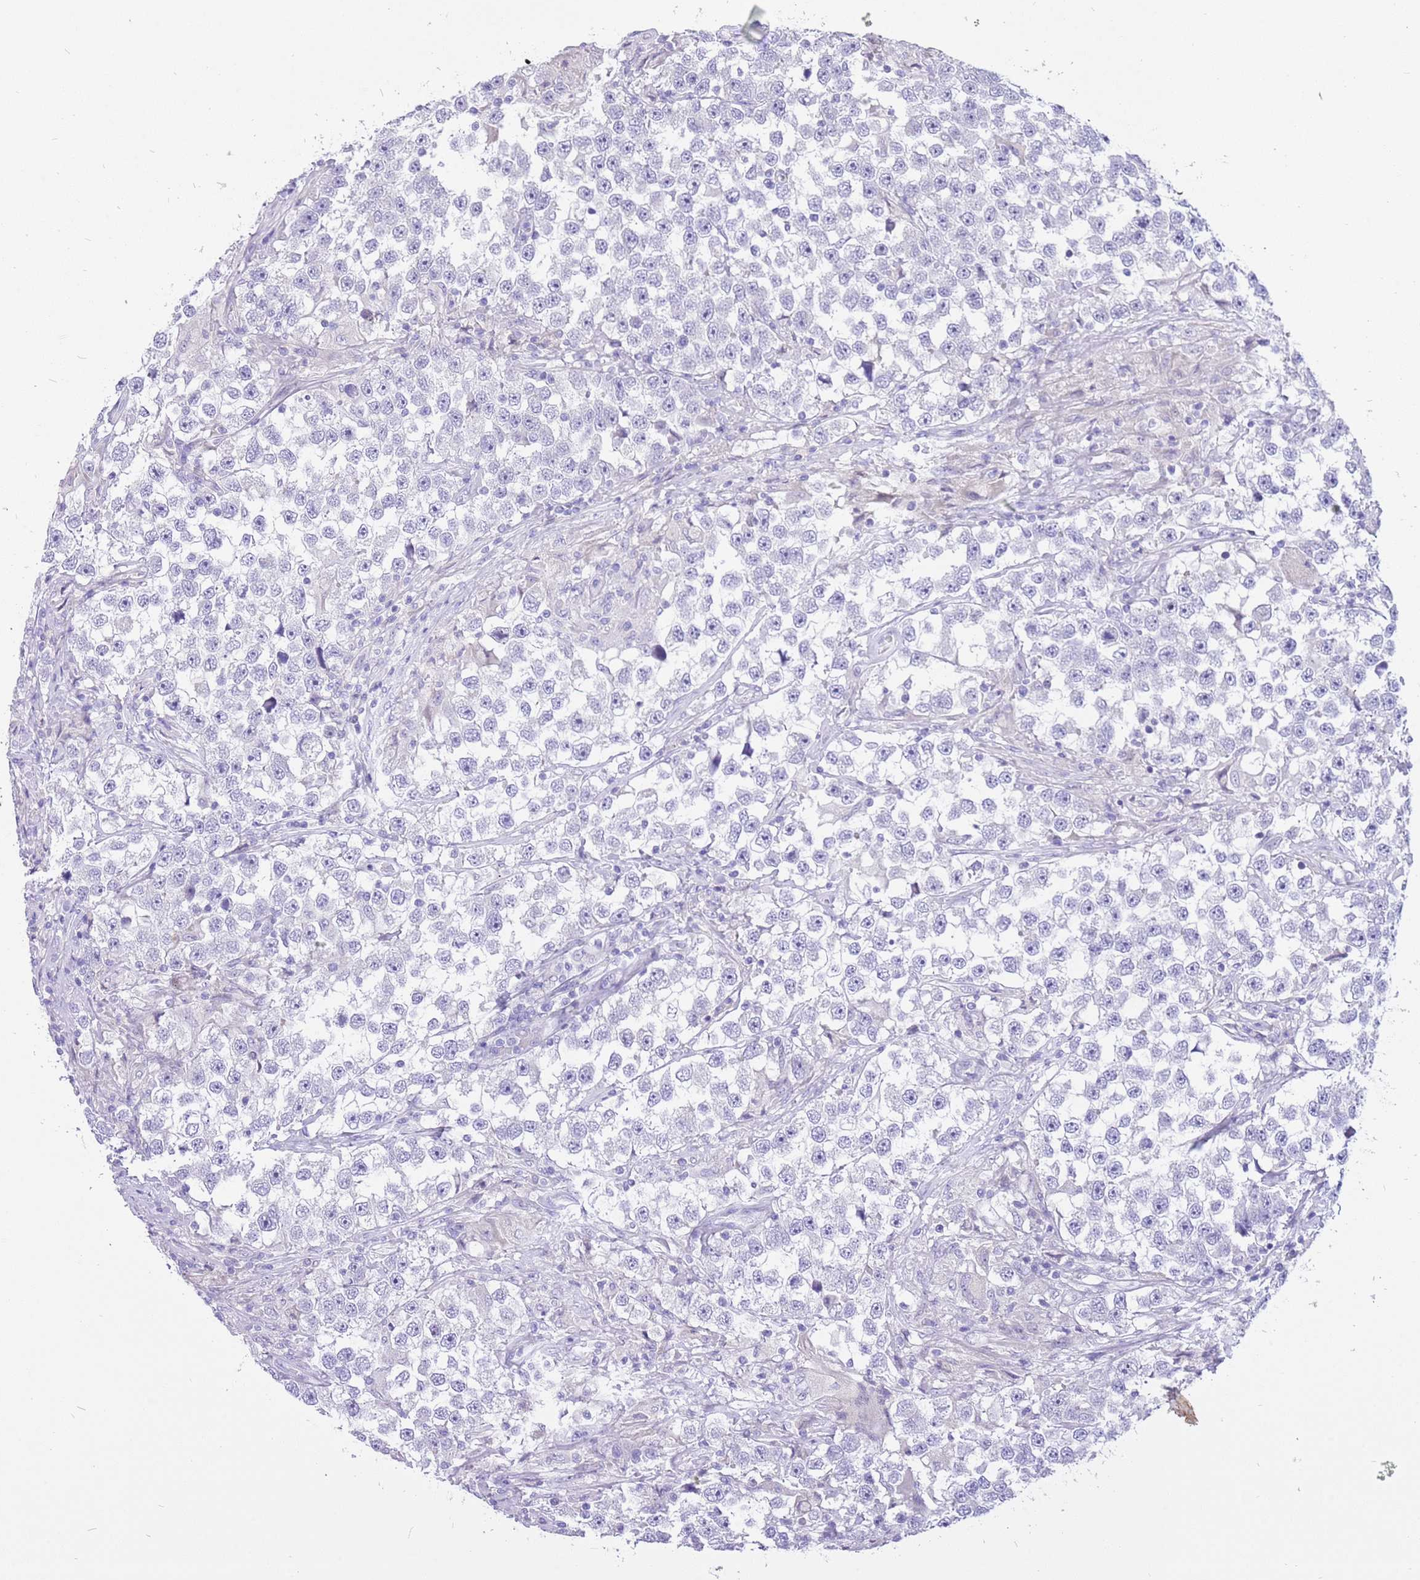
{"staining": {"intensity": "negative", "quantity": "none", "location": "none"}, "tissue": "testis cancer", "cell_type": "Tumor cells", "image_type": "cancer", "snomed": [{"axis": "morphology", "description": "Seminoma, NOS"}, {"axis": "topography", "description": "Testis"}], "caption": "Human seminoma (testis) stained for a protein using immunohistochemistry exhibits no positivity in tumor cells.", "gene": "R3HDM4", "patient": {"sex": "male", "age": 46}}